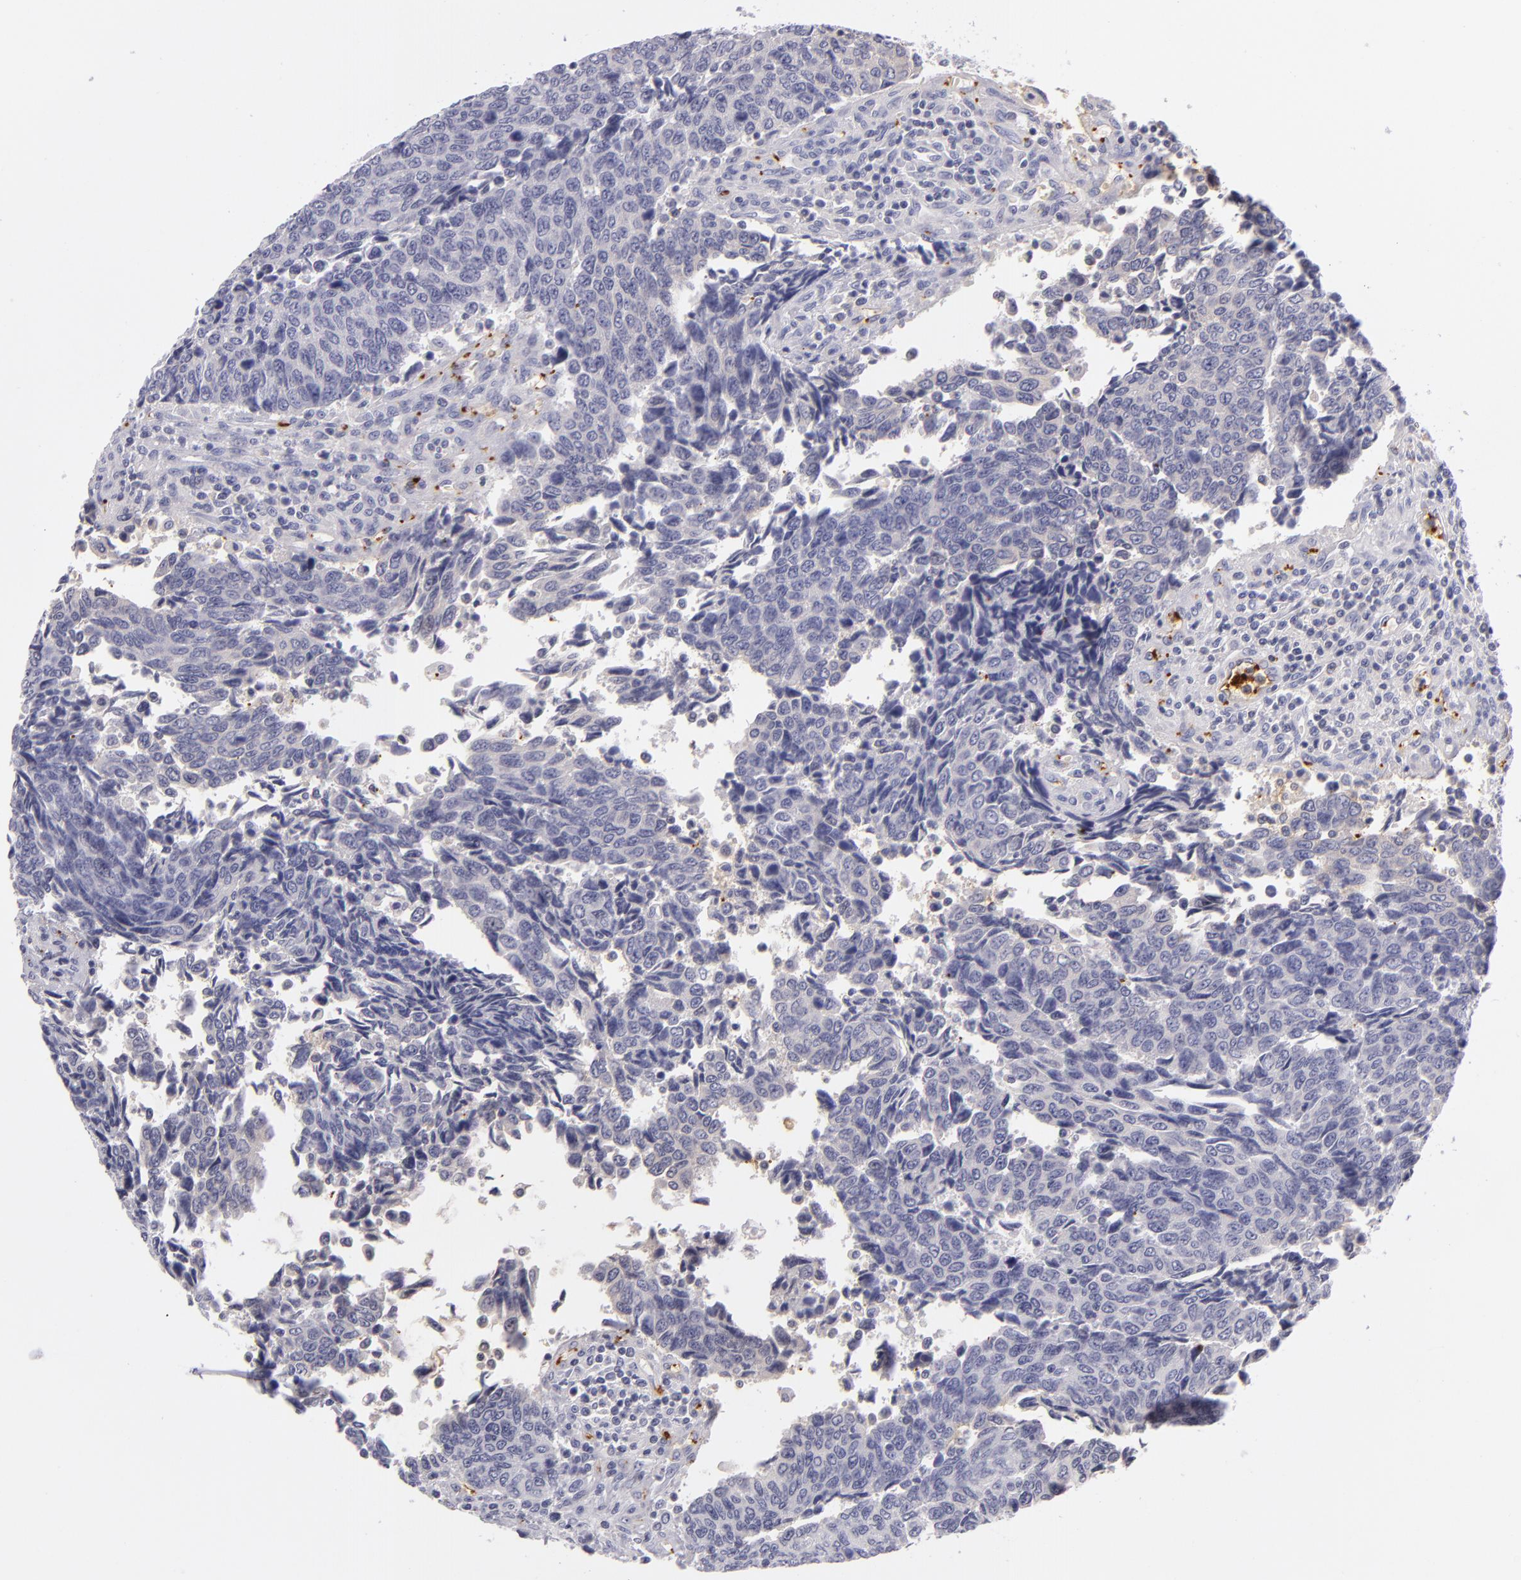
{"staining": {"intensity": "weak", "quantity": "25%-75%", "location": "cytoplasmic/membranous"}, "tissue": "urothelial cancer", "cell_type": "Tumor cells", "image_type": "cancer", "snomed": [{"axis": "morphology", "description": "Urothelial carcinoma, High grade"}, {"axis": "topography", "description": "Urinary bladder"}], "caption": "An immunohistochemistry (IHC) photomicrograph of tumor tissue is shown. Protein staining in brown shows weak cytoplasmic/membranous positivity in urothelial cancer within tumor cells. Nuclei are stained in blue.", "gene": "GP1BA", "patient": {"sex": "male", "age": 86}}